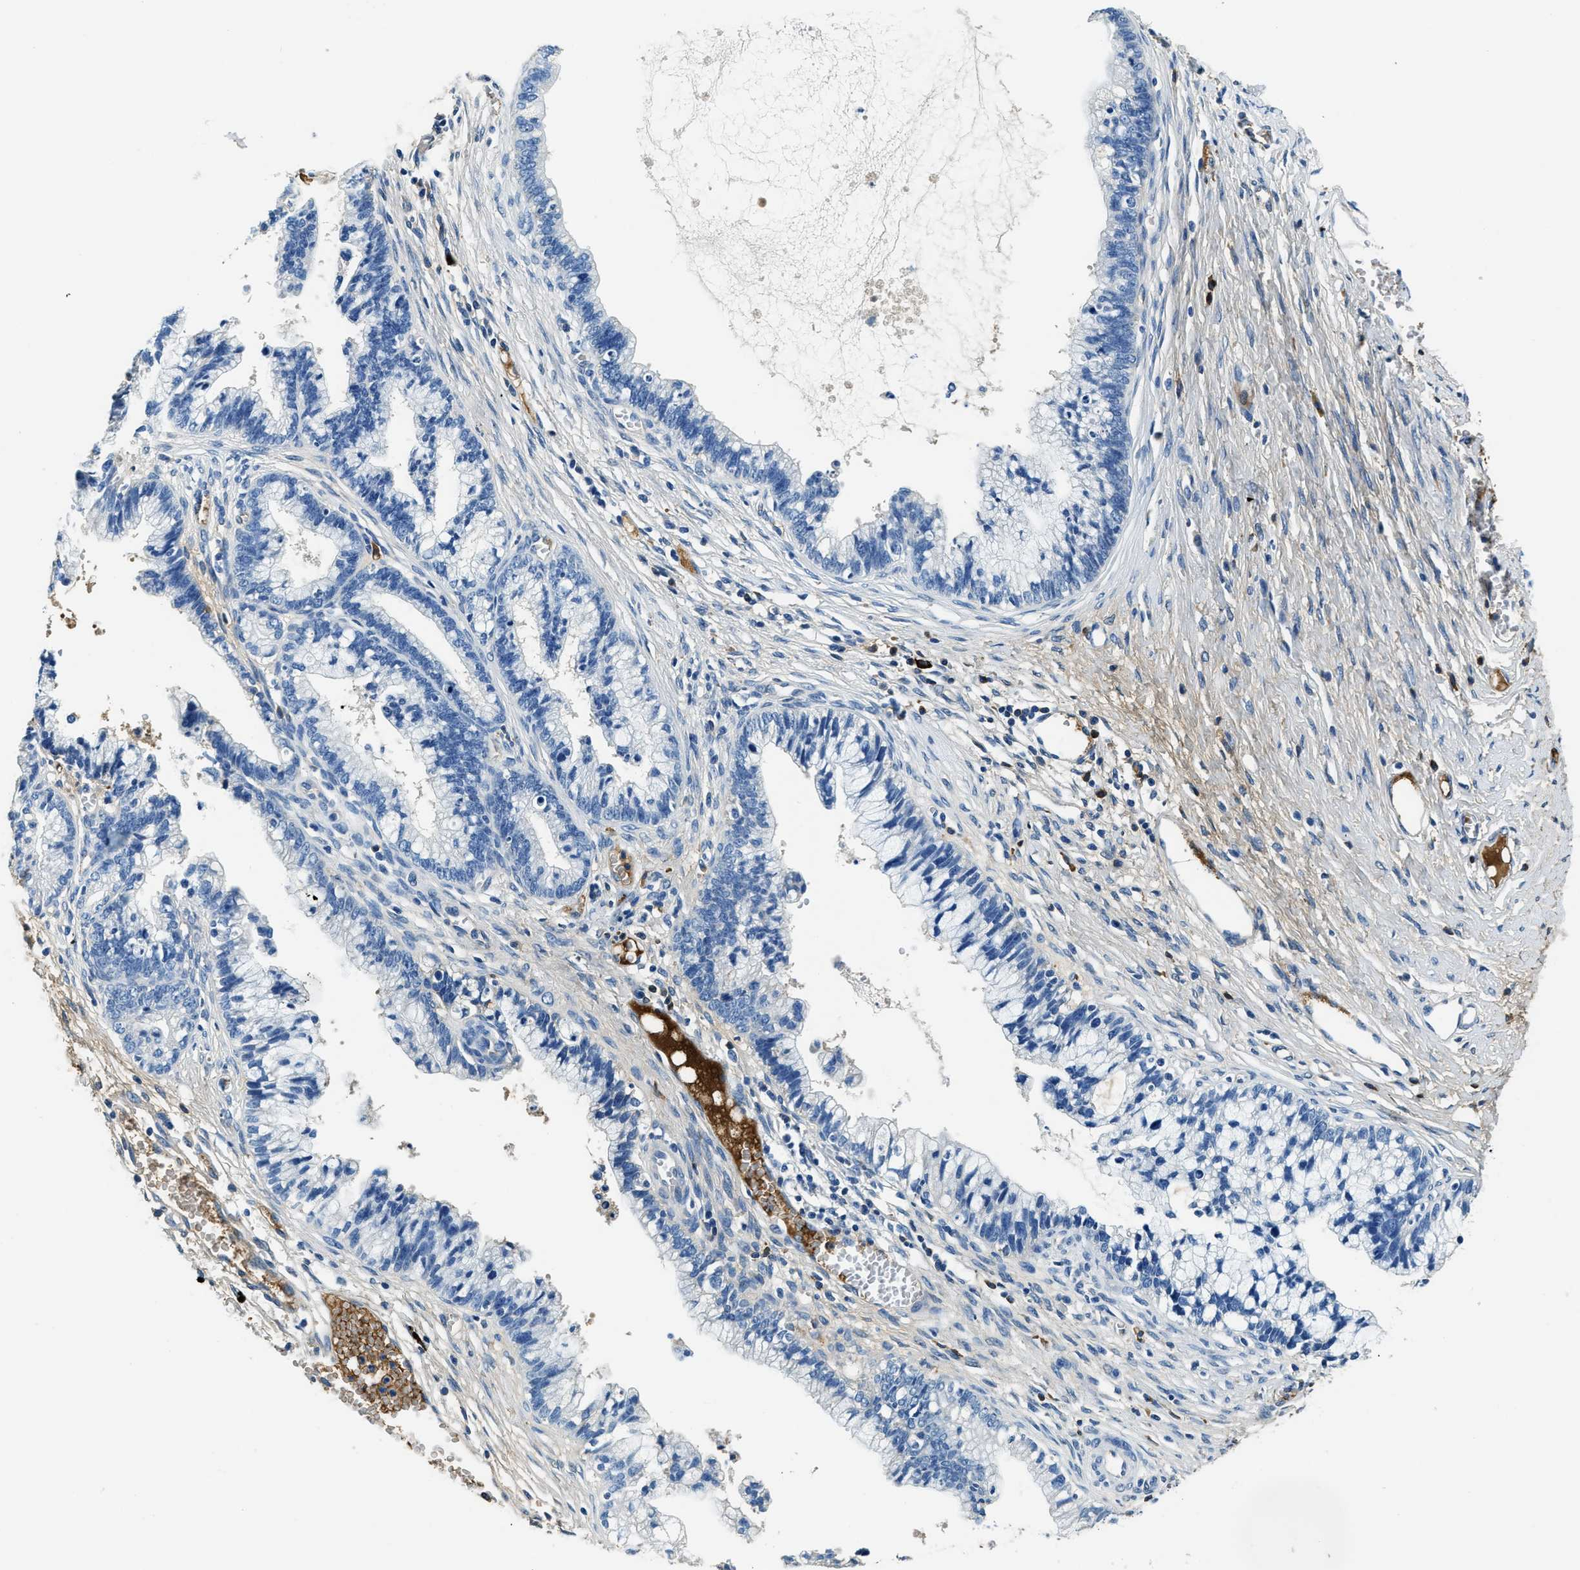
{"staining": {"intensity": "negative", "quantity": "none", "location": "none"}, "tissue": "cervical cancer", "cell_type": "Tumor cells", "image_type": "cancer", "snomed": [{"axis": "morphology", "description": "Adenocarcinoma, NOS"}, {"axis": "topography", "description": "Cervix"}], "caption": "Cervical cancer was stained to show a protein in brown. There is no significant staining in tumor cells. (Immunohistochemistry, brightfield microscopy, high magnification).", "gene": "TMEM186", "patient": {"sex": "female", "age": 44}}